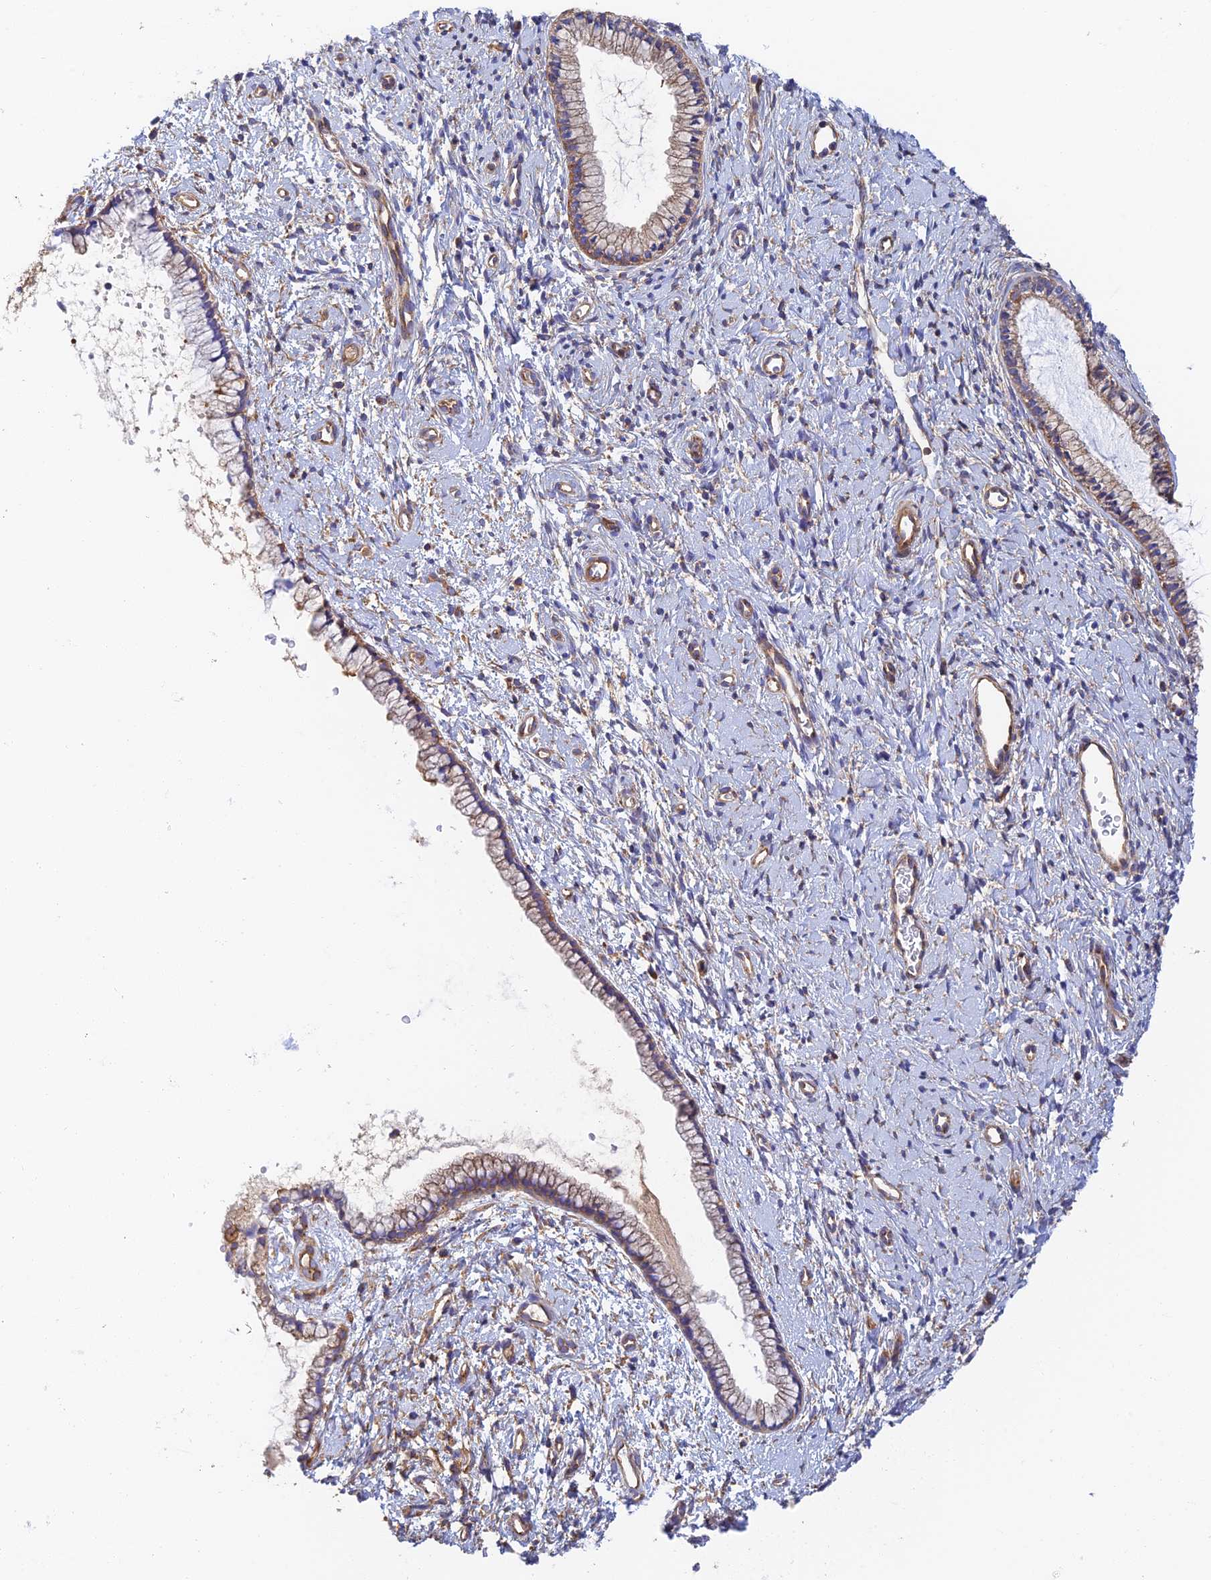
{"staining": {"intensity": "moderate", "quantity": ">75%", "location": "cytoplasmic/membranous"}, "tissue": "cervix", "cell_type": "Glandular cells", "image_type": "normal", "snomed": [{"axis": "morphology", "description": "Normal tissue, NOS"}, {"axis": "topography", "description": "Cervix"}], "caption": "The image displays immunohistochemical staining of normal cervix. There is moderate cytoplasmic/membranous positivity is identified in about >75% of glandular cells.", "gene": "DCTN2", "patient": {"sex": "female", "age": 57}}